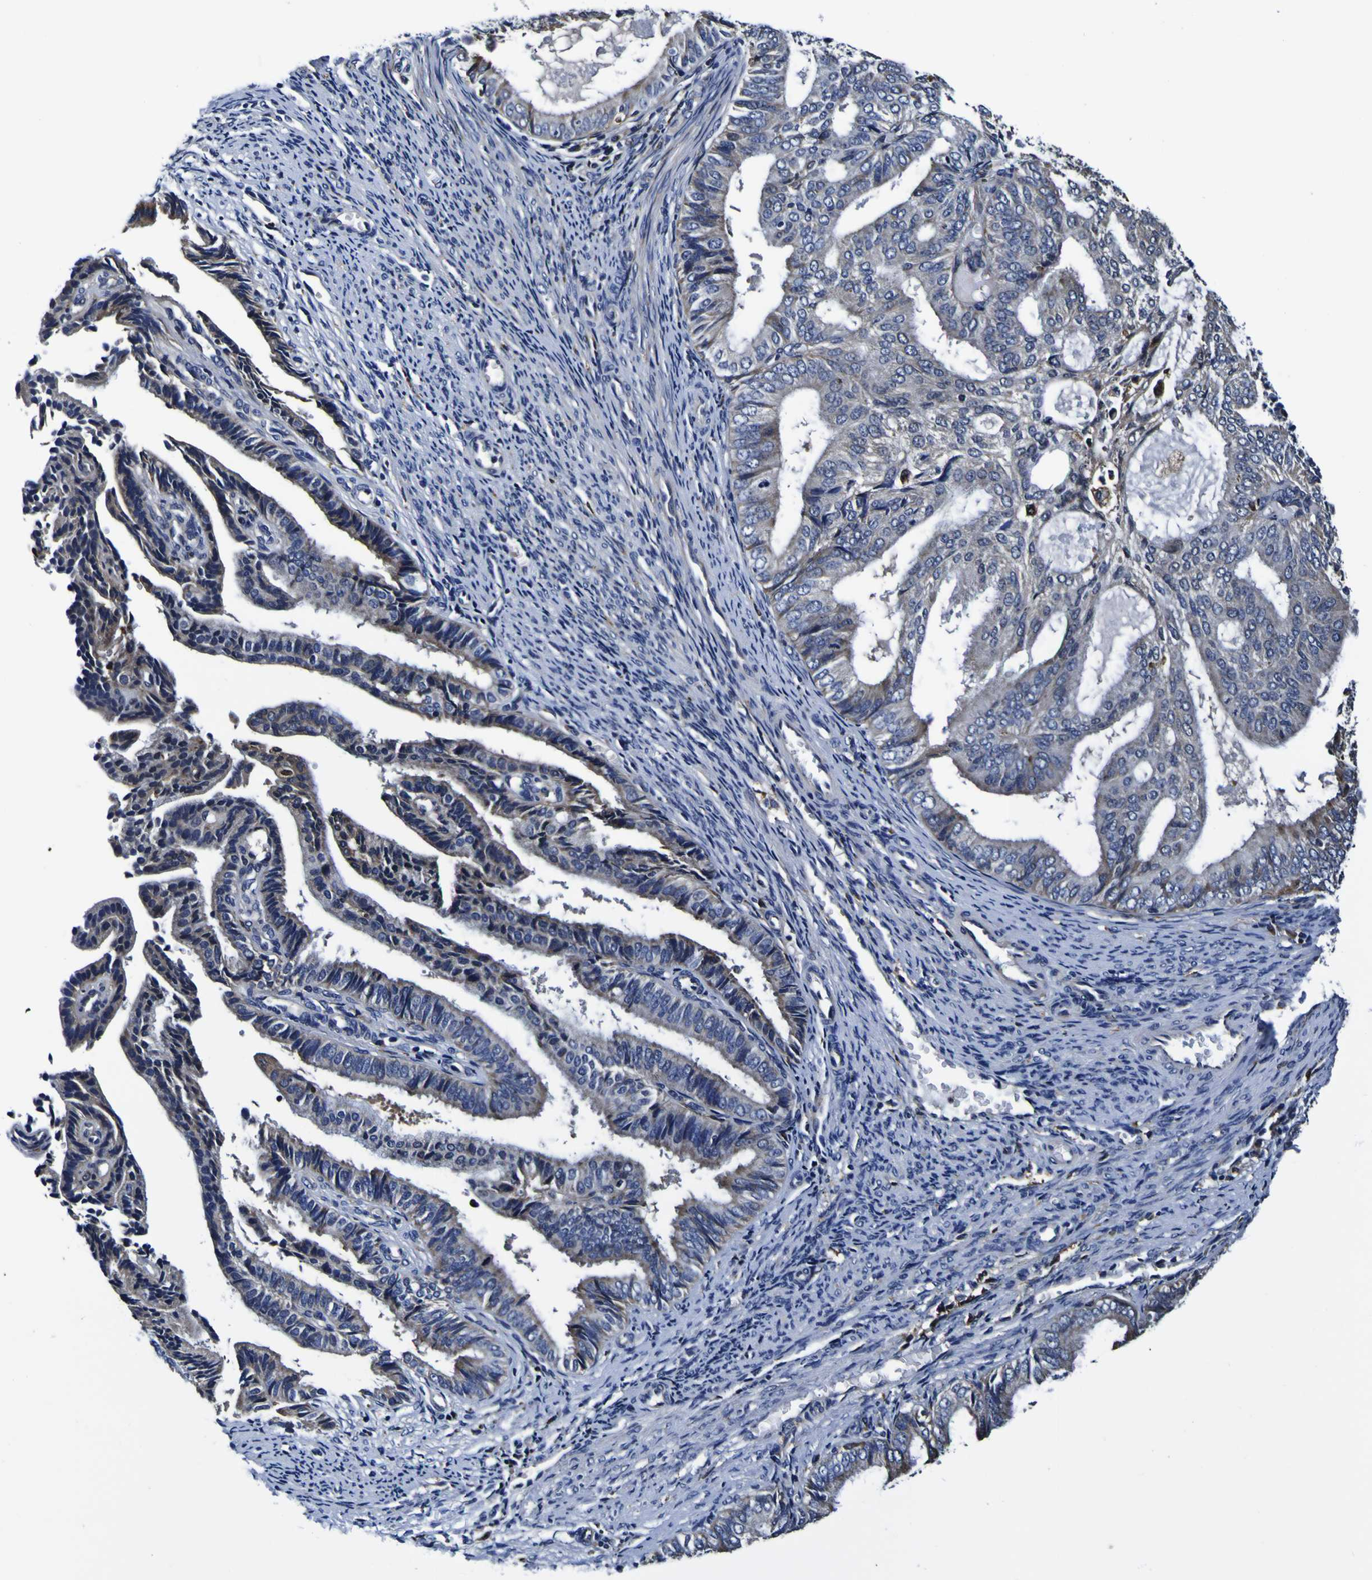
{"staining": {"intensity": "weak", "quantity": "<25%", "location": "cytoplasmic/membranous"}, "tissue": "endometrial cancer", "cell_type": "Tumor cells", "image_type": "cancer", "snomed": [{"axis": "morphology", "description": "Adenocarcinoma, NOS"}, {"axis": "topography", "description": "Endometrium"}], "caption": "A high-resolution micrograph shows immunohistochemistry (IHC) staining of adenocarcinoma (endometrial), which demonstrates no significant staining in tumor cells.", "gene": "GPX1", "patient": {"sex": "female", "age": 58}}